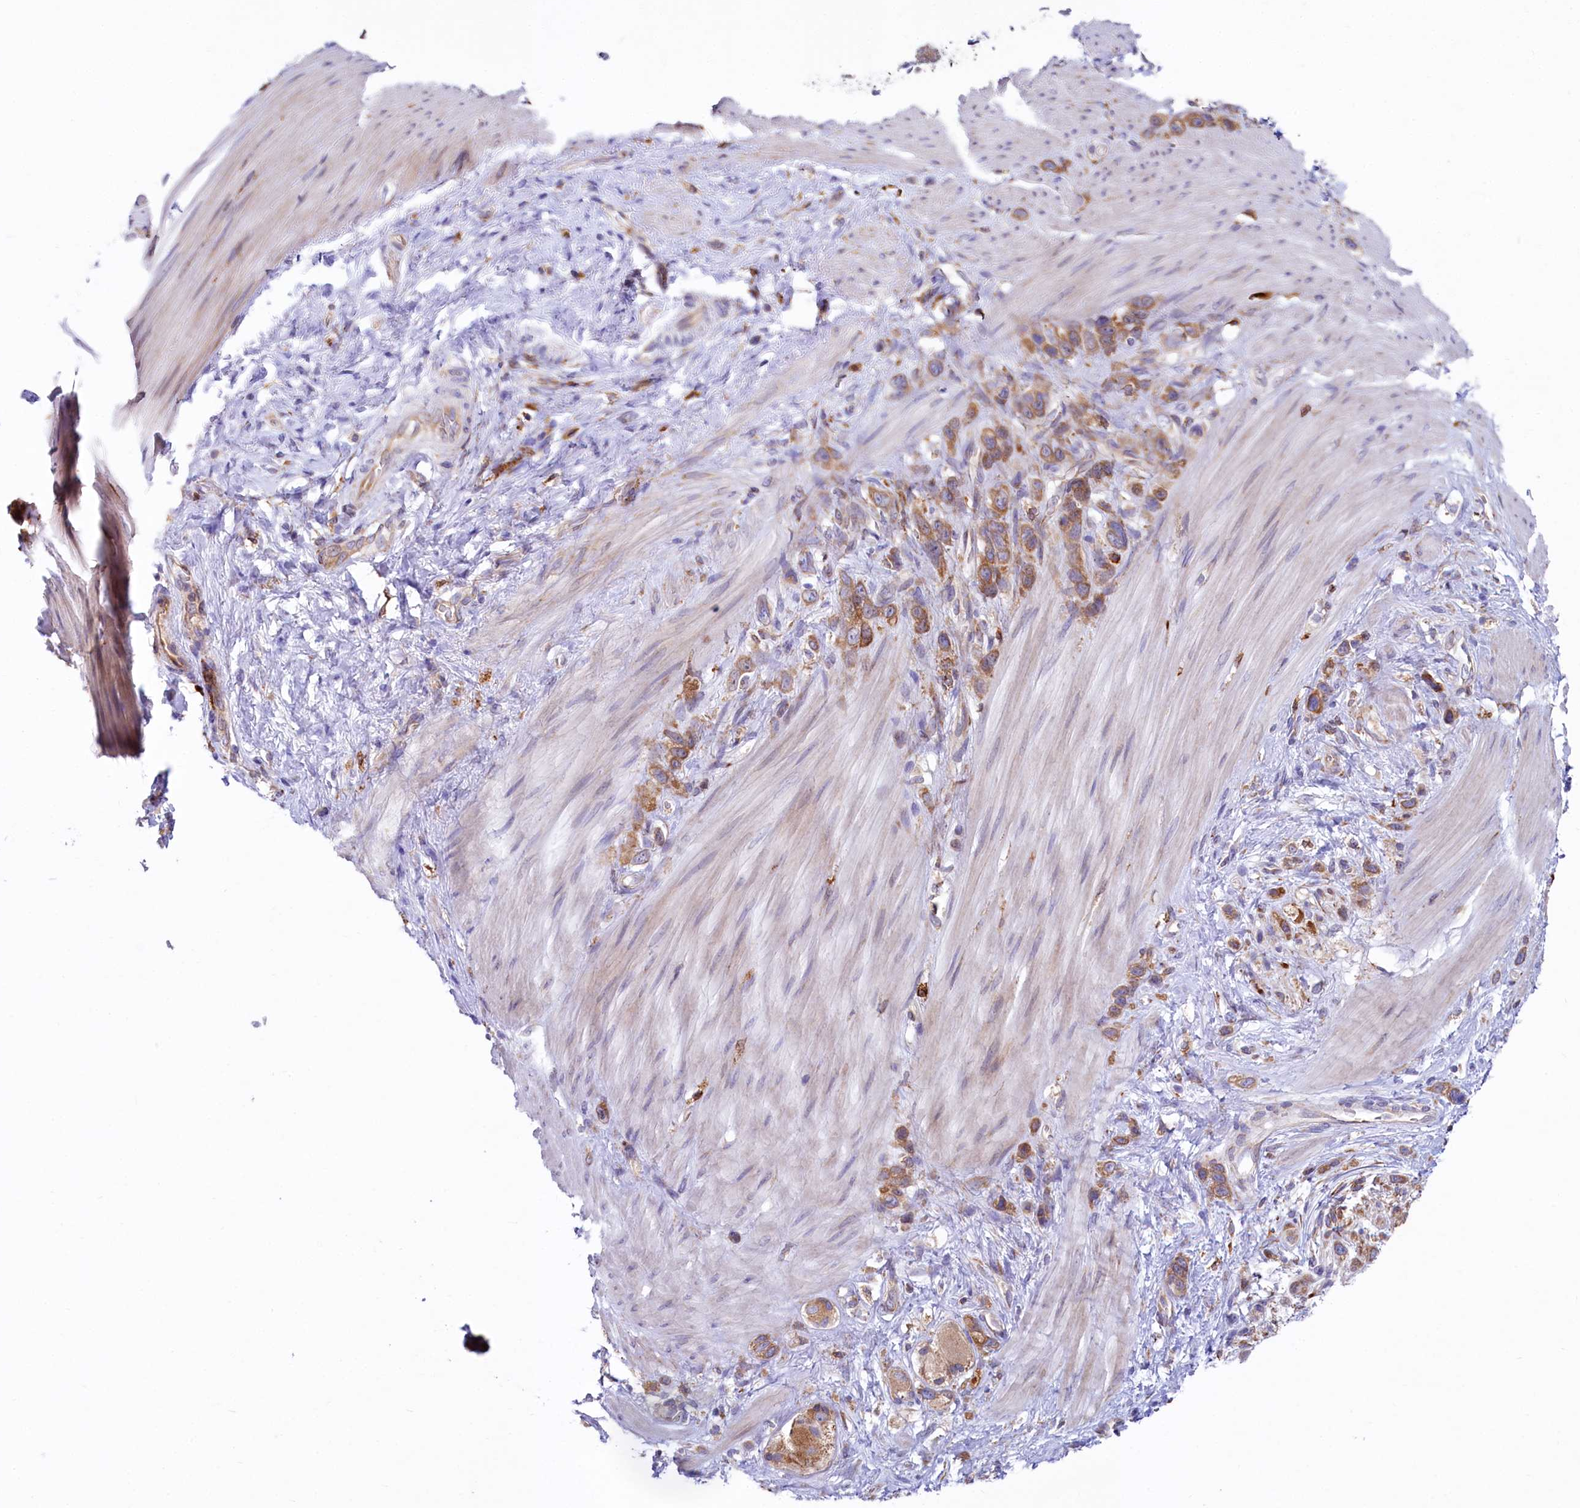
{"staining": {"intensity": "moderate", "quantity": ">75%", "location": "cytoplasmic/membranous"}, "tissue": "stomach cancer", "cell_type": "Tumor cells", "image_type": "cancer", "snomed": [{"axis": "morphology", "description": "Adenocarcinoma, NOS"}, {"axis": "morphology", "description": "Adenocarcinoma, High grade"}, {"axis": "topography", "description": "Stomach, upper"}, {"axis": "topography", "description": "Stomach, lower"}], "caption": "Adenocarcinoma (stomach) stained with a protein marker reveals moderate staining in tumor cells.", "gene": "CHID1", "patient": {"sex": "female", "age": 65}}